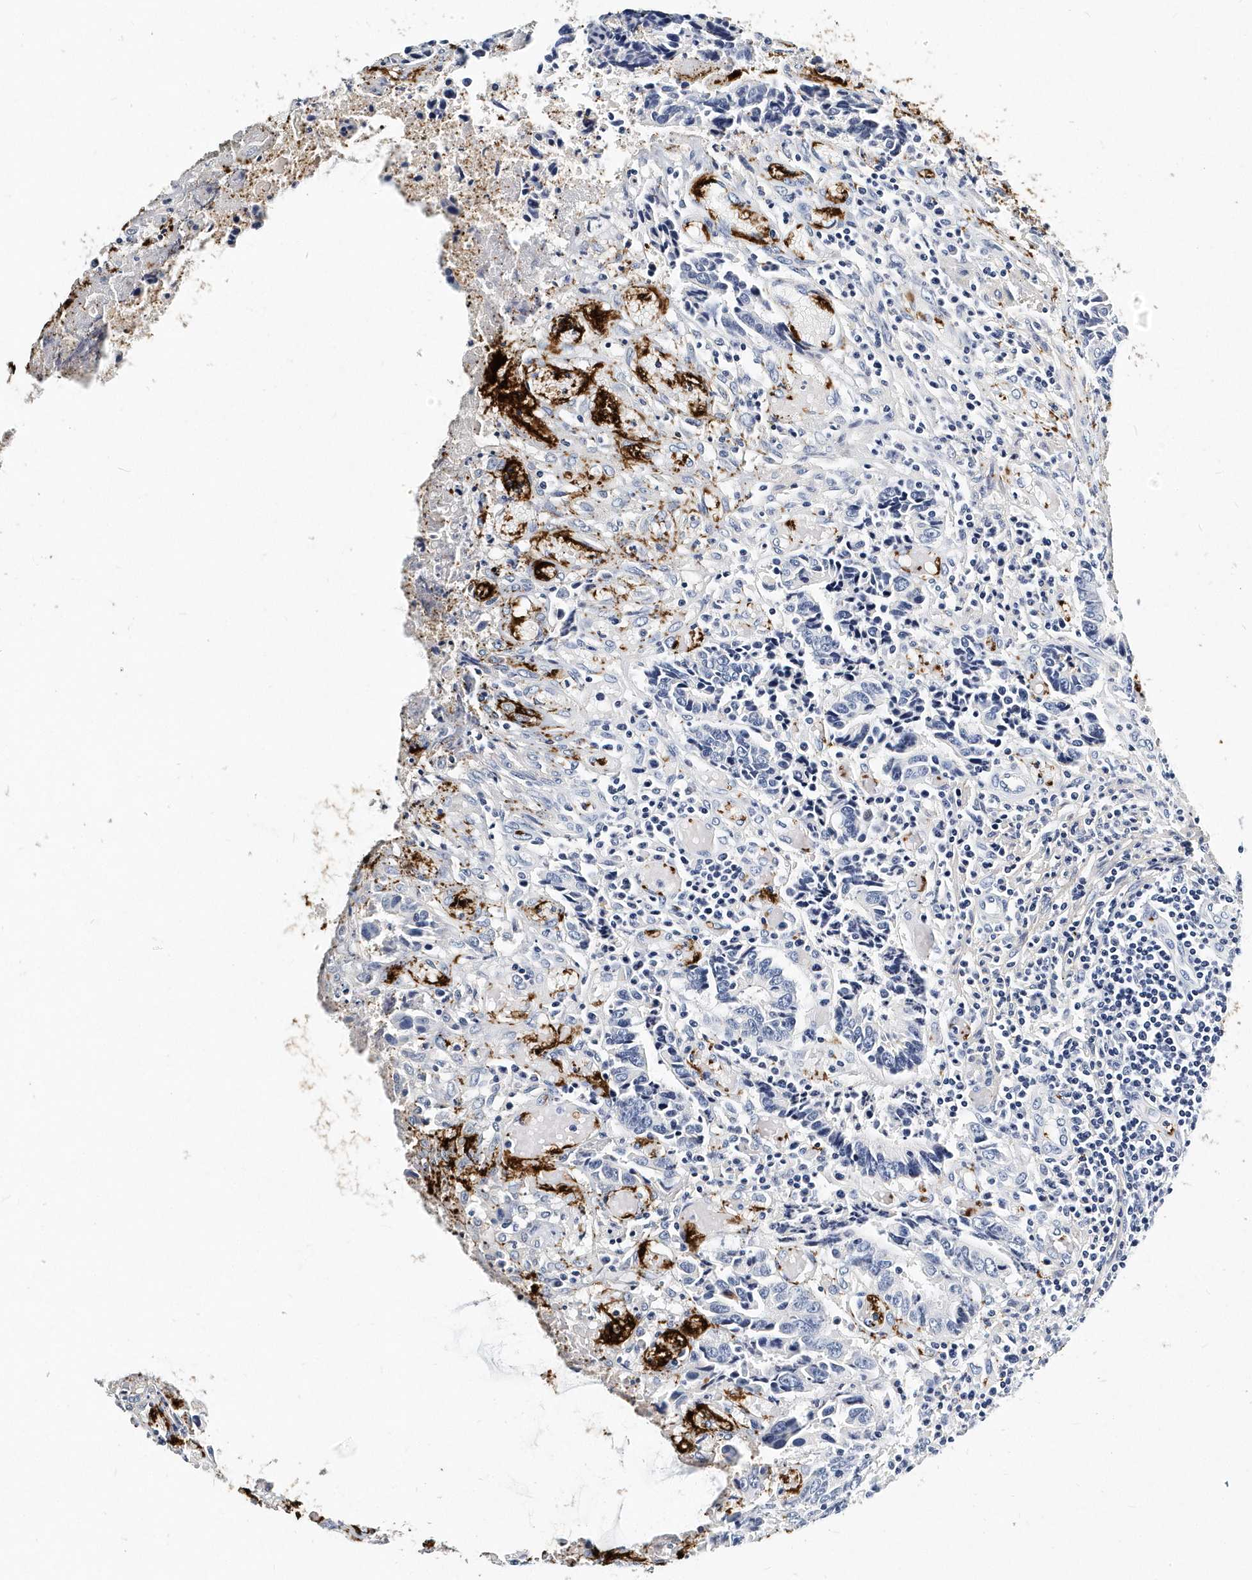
{"staining": {"intensity": "negative", "quantity": "none", "location": "none"}, "tissue": "colorectal cancer", "cell_type": "Tumor cells", "image_type": "cancer", "snomed": [{"axis": "morphology", "description": "Adenocarcinoma, NOS"}, {"axis": "topography", "description": "Rectum"}], "caption": "The immunohistochemistry (IHC) photomicrograph has no significant positivity in tumor cells of adenocarcinoma (colorectal) tissue. (Brightfield microscopy of DAB immunohistochemistry at high magnification).", "gene": "ITGA2B", "patient": {"sex": "male", "age": 84}}